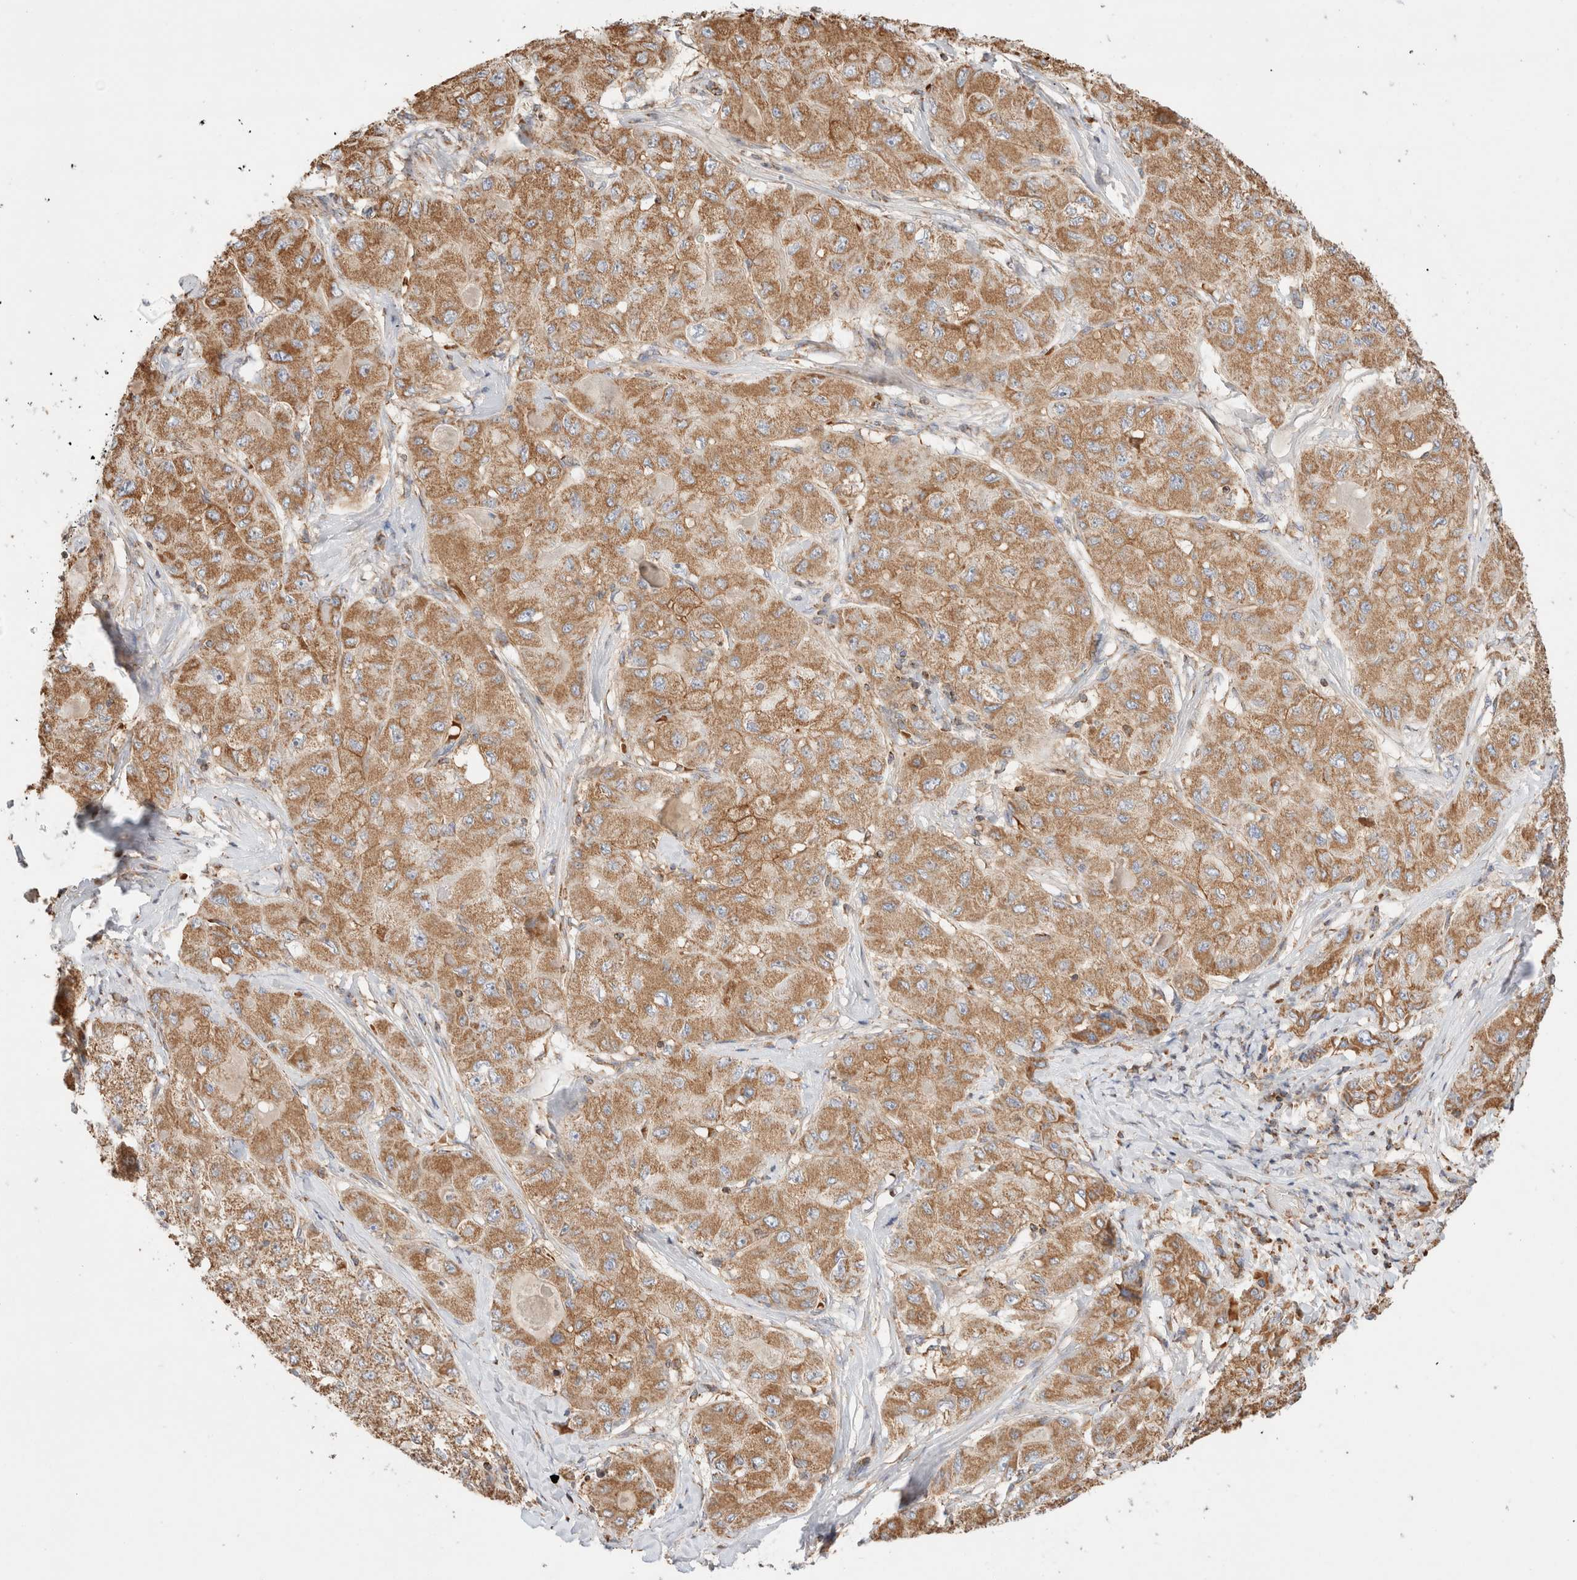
{"staining": {"intensity": "moderate", "quantity": ">75%", "location": "cytoplasmic/membranous"}, "tissue": "liver cancer", "cell_type": "Tumor cells", "image_type": "cancer", "snomed": [{"axis": "morphology", "description": "Carcinoma, Hepatocellular, NOS"}, {"axis": "topography", "description": "Liver"}], "caption": "Protein staining of liver cancer (hepatocellular carcinoma) tissue demonstrates moderate cytoplasmic/membranous positivity in approximately >75% of tumor cells.", "gene": "TMPPE", "patient": {"sex": "male", "age": 80}}